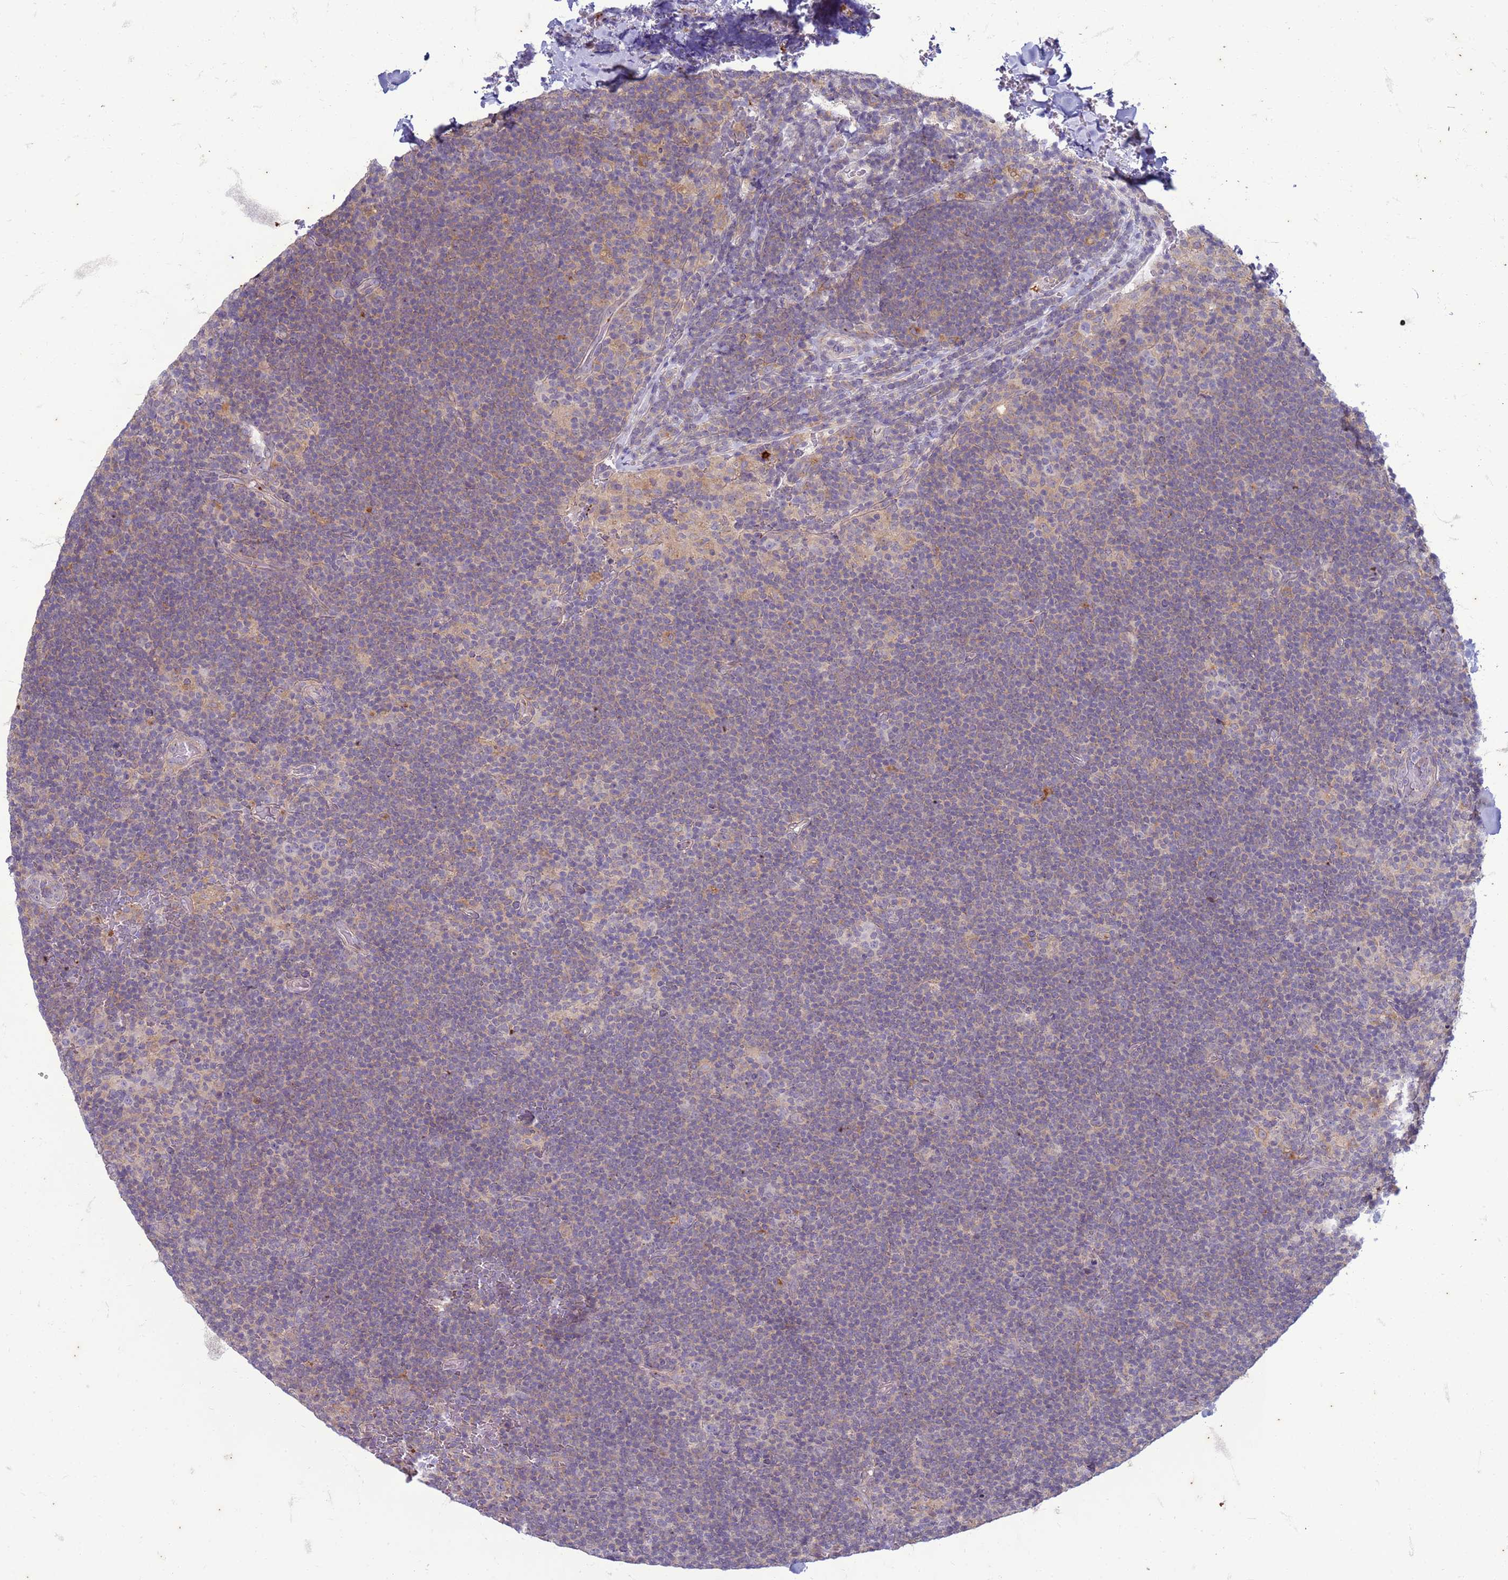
{"staining": {"intensity": "negative", "quantity": "none", "location": "none"}, "tissue": "lymphoma", "cell_type": "Tumor cells", "image_type": "cancer", "snomed": [{"axis": "morphology", "description": "Hodgkin's disease, NOS"}, {"axis": "topography", "description": "Lymph node"}], "caption": "Immunohistochemical staining of human lymphoma shows no significant staining in tumor cells. (DAB IHC visualized using brightfield microscopy, high magnification).", "gene": "SLC15A3", "patient": {"sex": "female", "age": 57}}